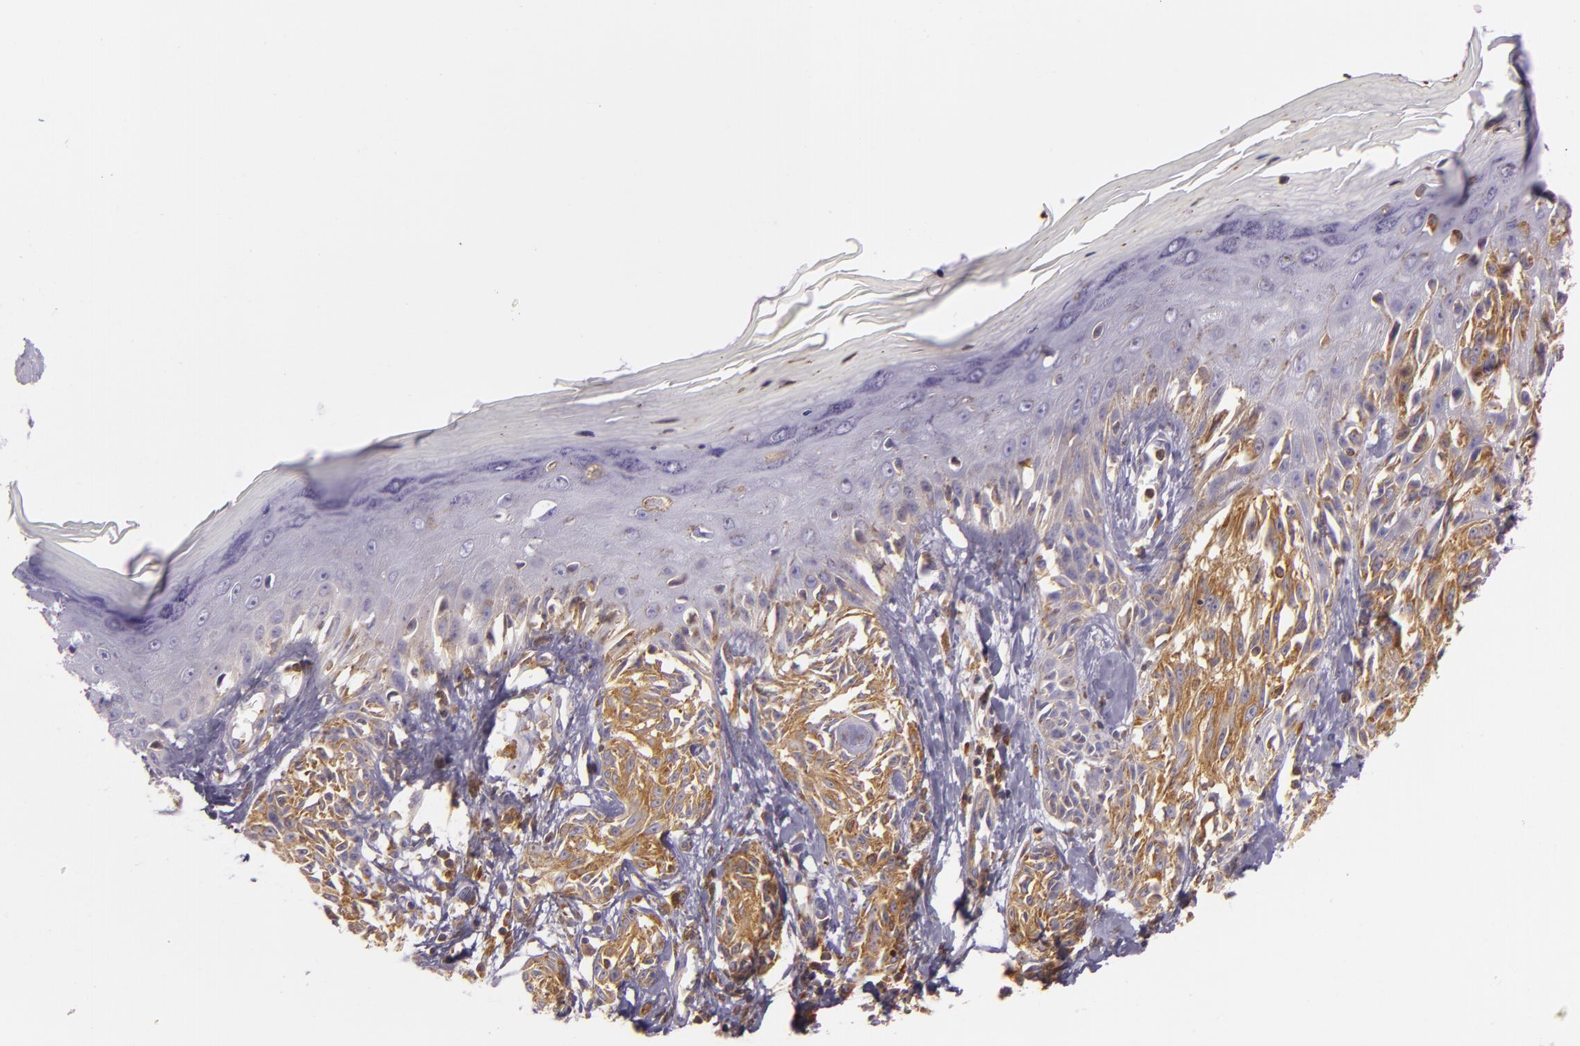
{"staining": {"intensity": "moderate", "quantity": ">75%", "location": "cytoplasmic/membranous"}, "tissue": "melanoma", "cell_type": "Tumor cells", "image_type": "cancer", "snomed": [{"axis": "morphology", "description": "Malignant melanoma, NOS"}, {"axis": "topography", "description": "Skin"}], "caption": "Melanoma stained with a protein marker reveals moderate staining in tumor cells.", "gene": "TLN1", "patient": {"sex": "female", "age": 77}}